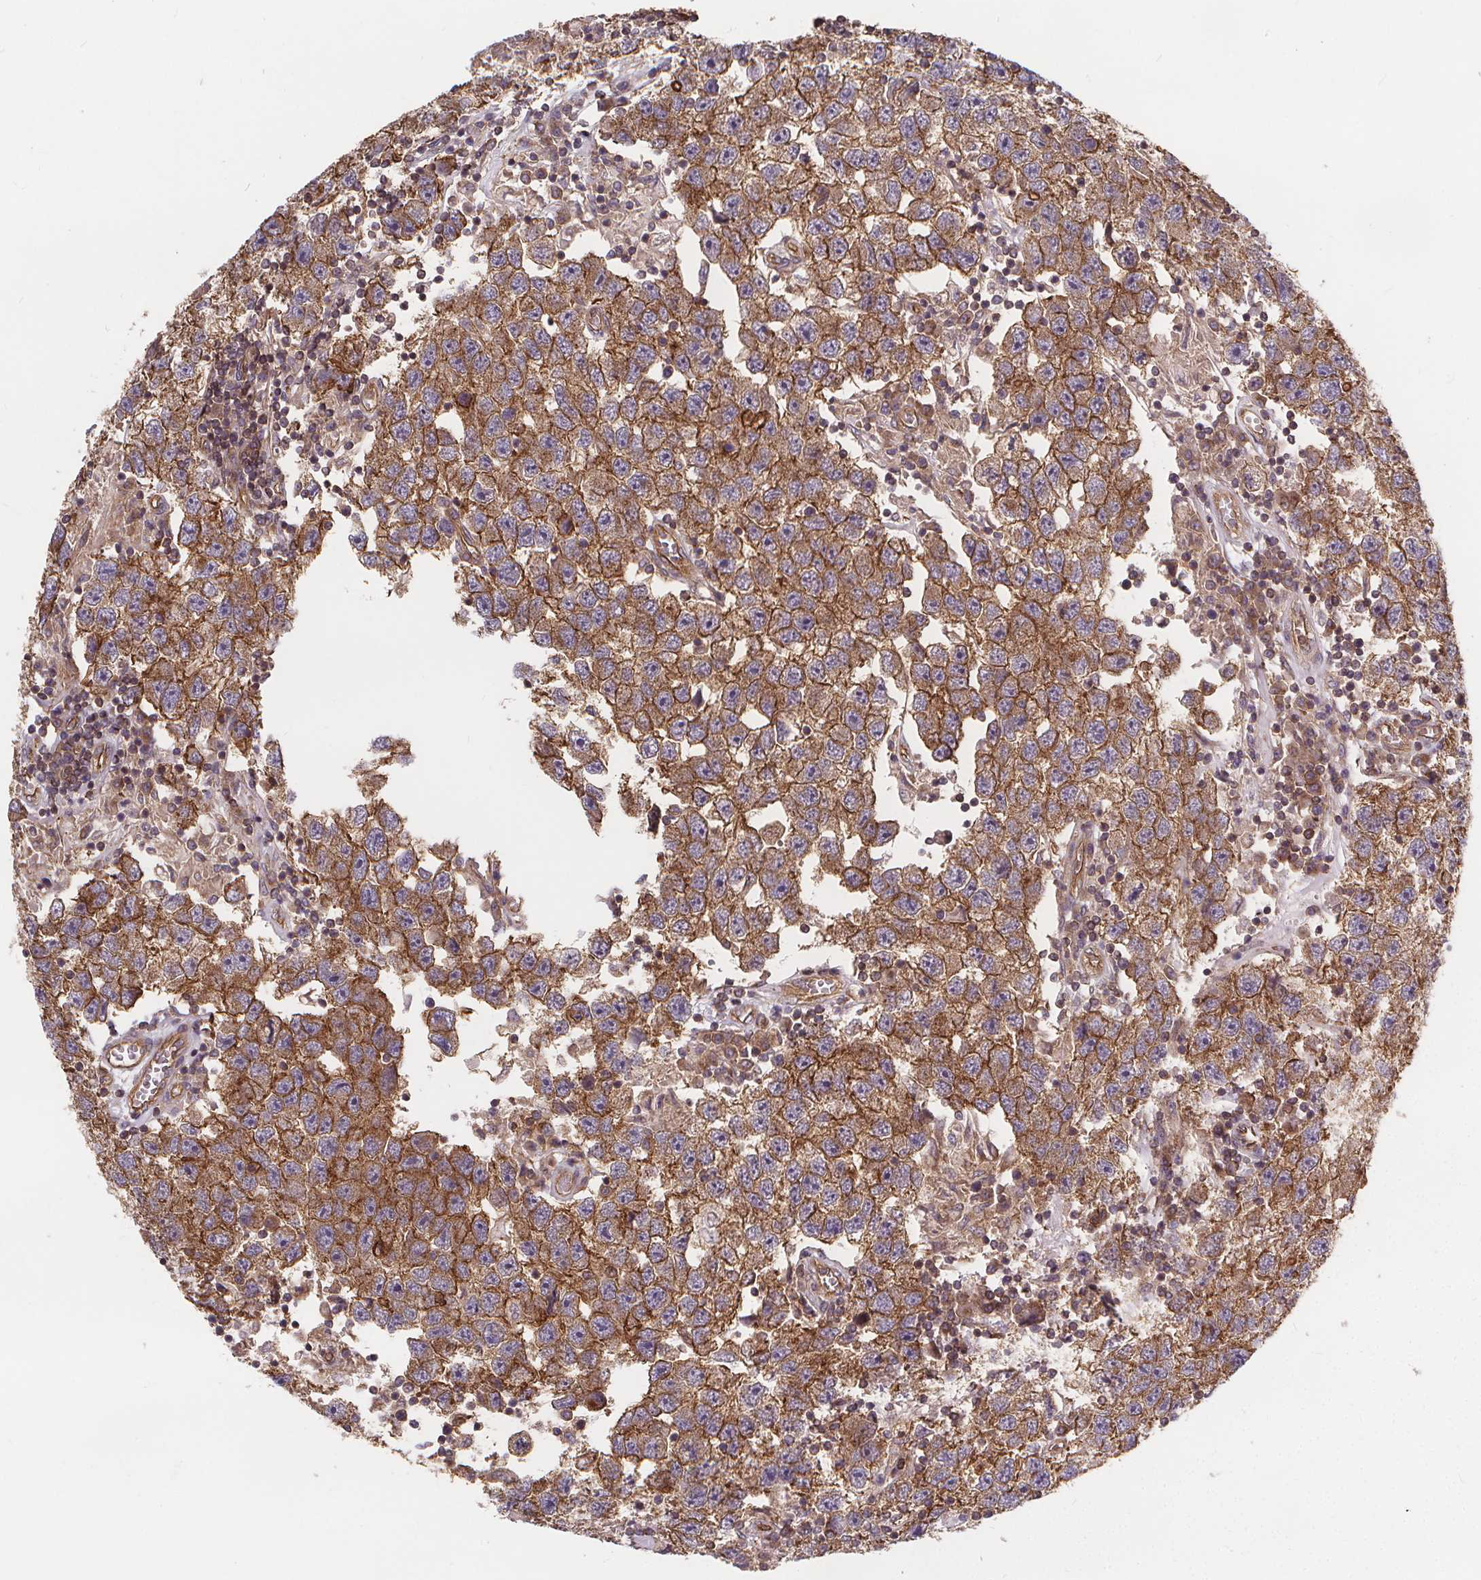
{"staining": {"intensity": "moderate", "quantity": ">75%", "location": "cytoplasmic/membranous"}, "tissue": "testis cancer", "cell_type": "Tumor cells", "image_type": "cancer", "snomed": [{"axis": "morphology", "description": "Seminoma, NOS"}, {"axis": "topography", "description": "Testis"}], "caption": "Human seminoma (testis) stained with a protein marker demonstrates moderate staining in tumor cells.", "gene": "CLINT1", "patient": {"sex": "male", "age": 26}}